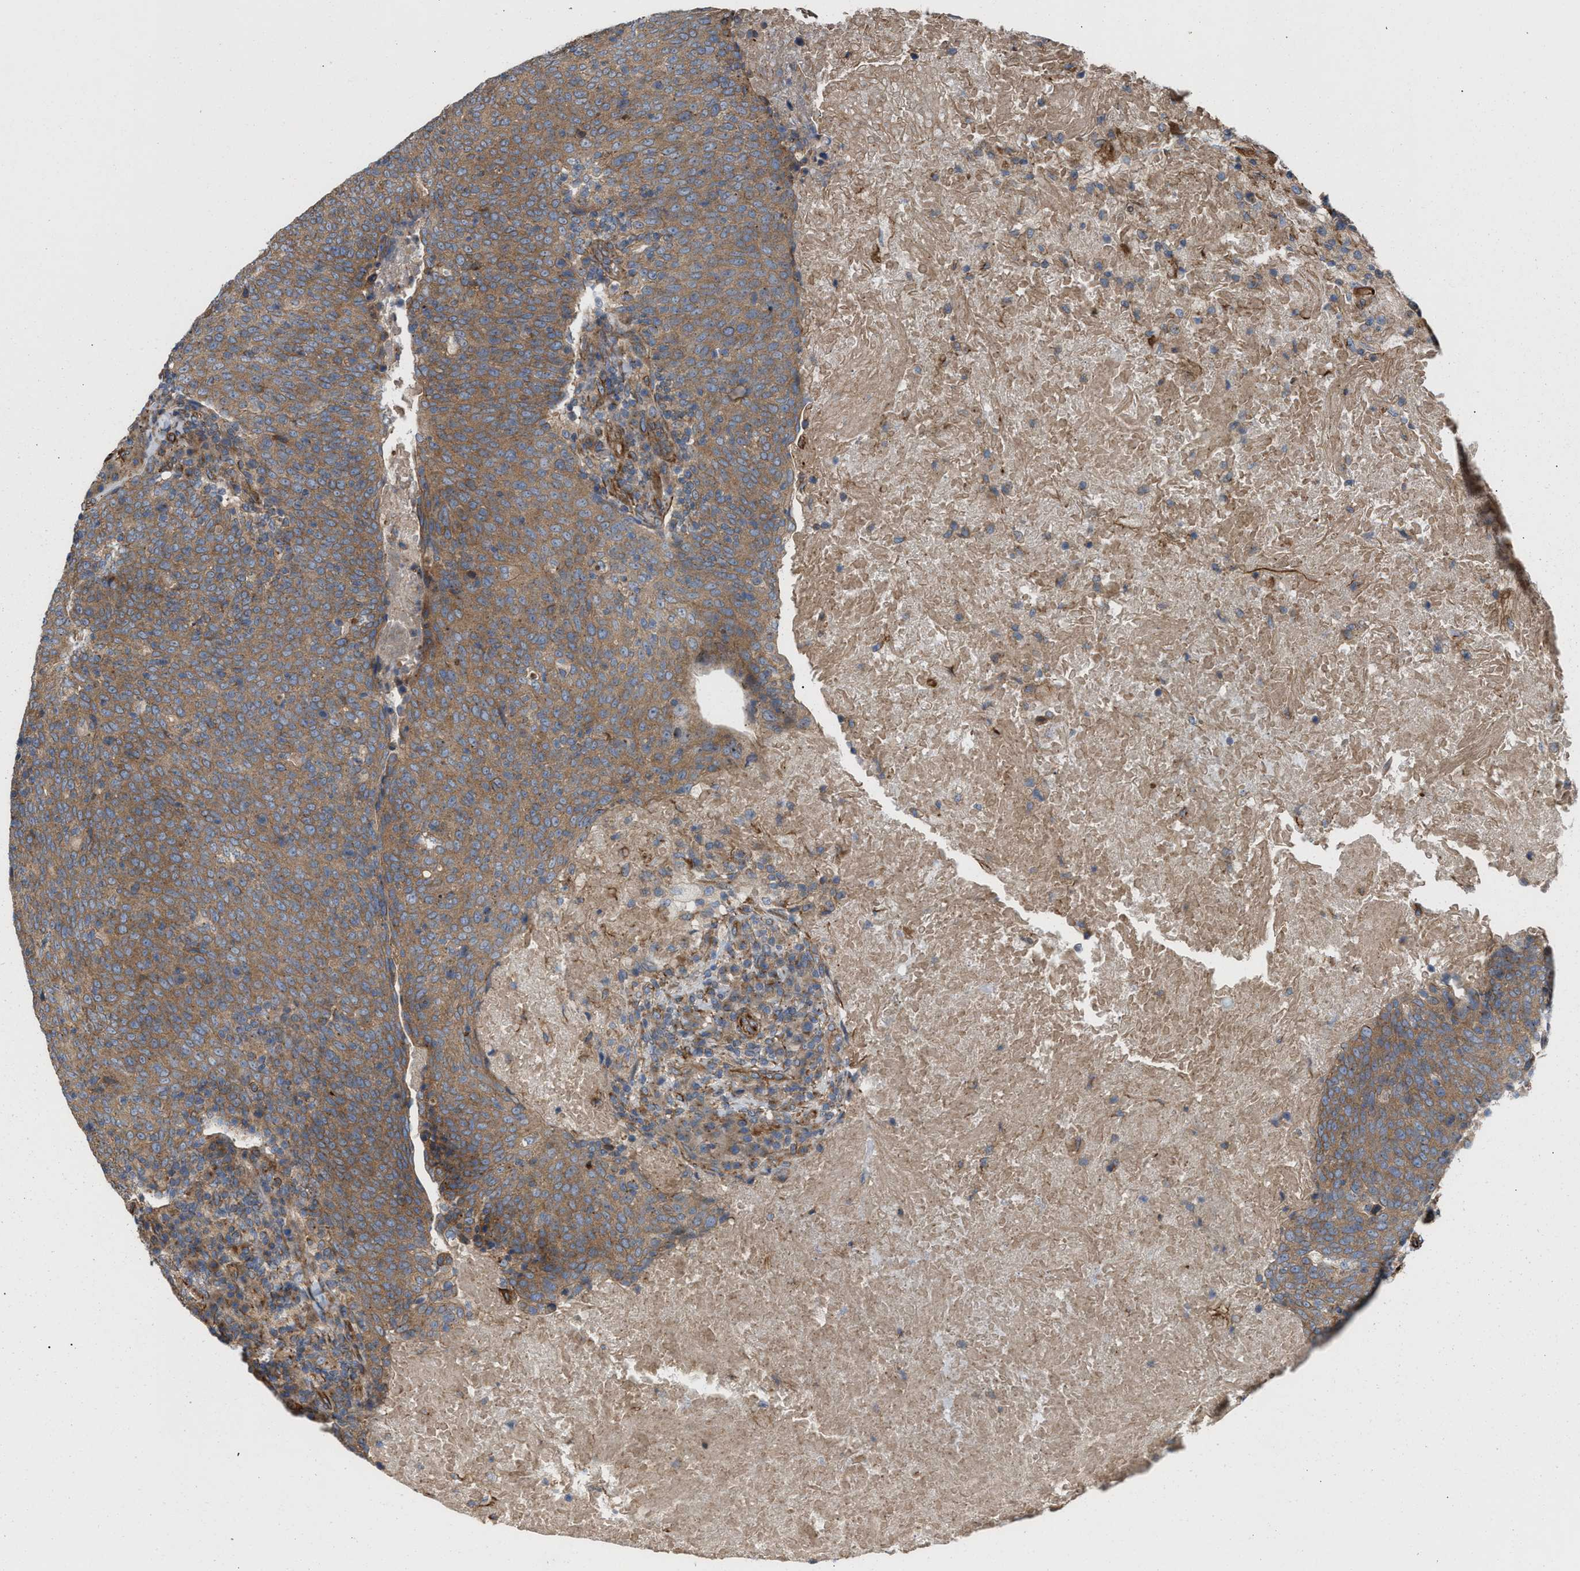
{"staining": {"intensity": "moderate", "quantity": ">75%", "location": "cytoplasmic/membranous"}, "tissue": "head and neck cancer", "cell_type": "Tumor cells", "image_type": "cancer", "snomed": [{"axis": "morphology", "description": "Squamous cell carcinoma, NOS"}, {"axis": "morphology", "description": "Squamous cell carcinoma, metastatic, NOS"}, {"axis": "topography", "description": "Lymph node"}, {"axis": "topography", "description": "Head-Neck"}], "caption": "Protein analysis of head and neck cancer (metastatic squamous cell carcinoma) tissue displays moderate cytoplasmic/membranous staining in about >75% of tumor cells.", "gene": "EPS15L1", "patient": {"sex": "male", "age": 62}}